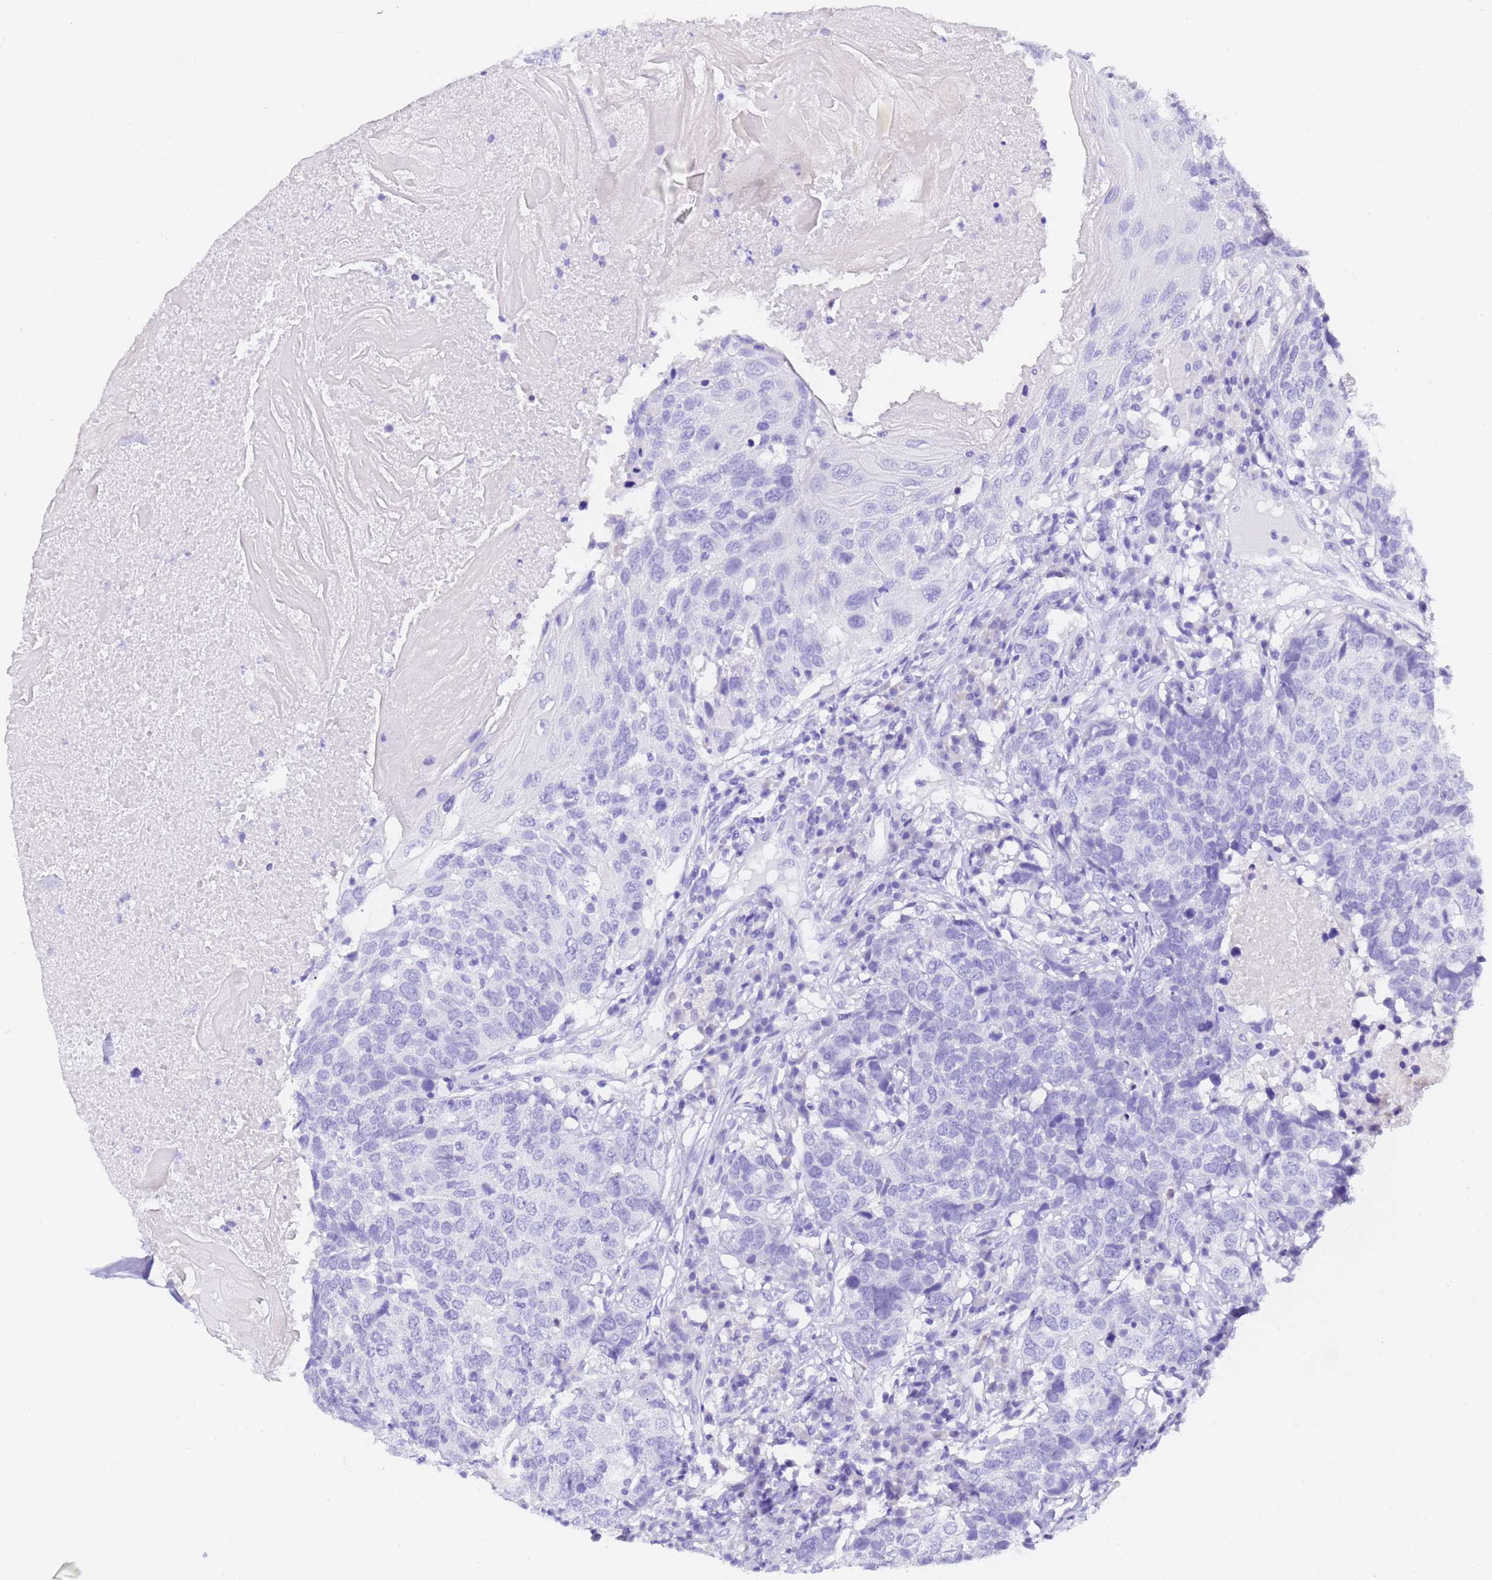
{"staining": {"intensity": "negative", "quantity": "none", "location": "none"}, "tissue": "head and neck cancer", "cell_type": "Tumor cells", "image_type": "cancer", "snomed": [{"axis": "morphology", "description": "Squamous cell carcinoma, NOS"}, {"axis": "topography", "description": "Head-Neck"}], "caption": "Image shows no significant protein staining in tumor cells of head and neck cancer (squamous cell carcinoma).", "gene": "GABRA1", "patient": {"sex": "male", "age": 66}}